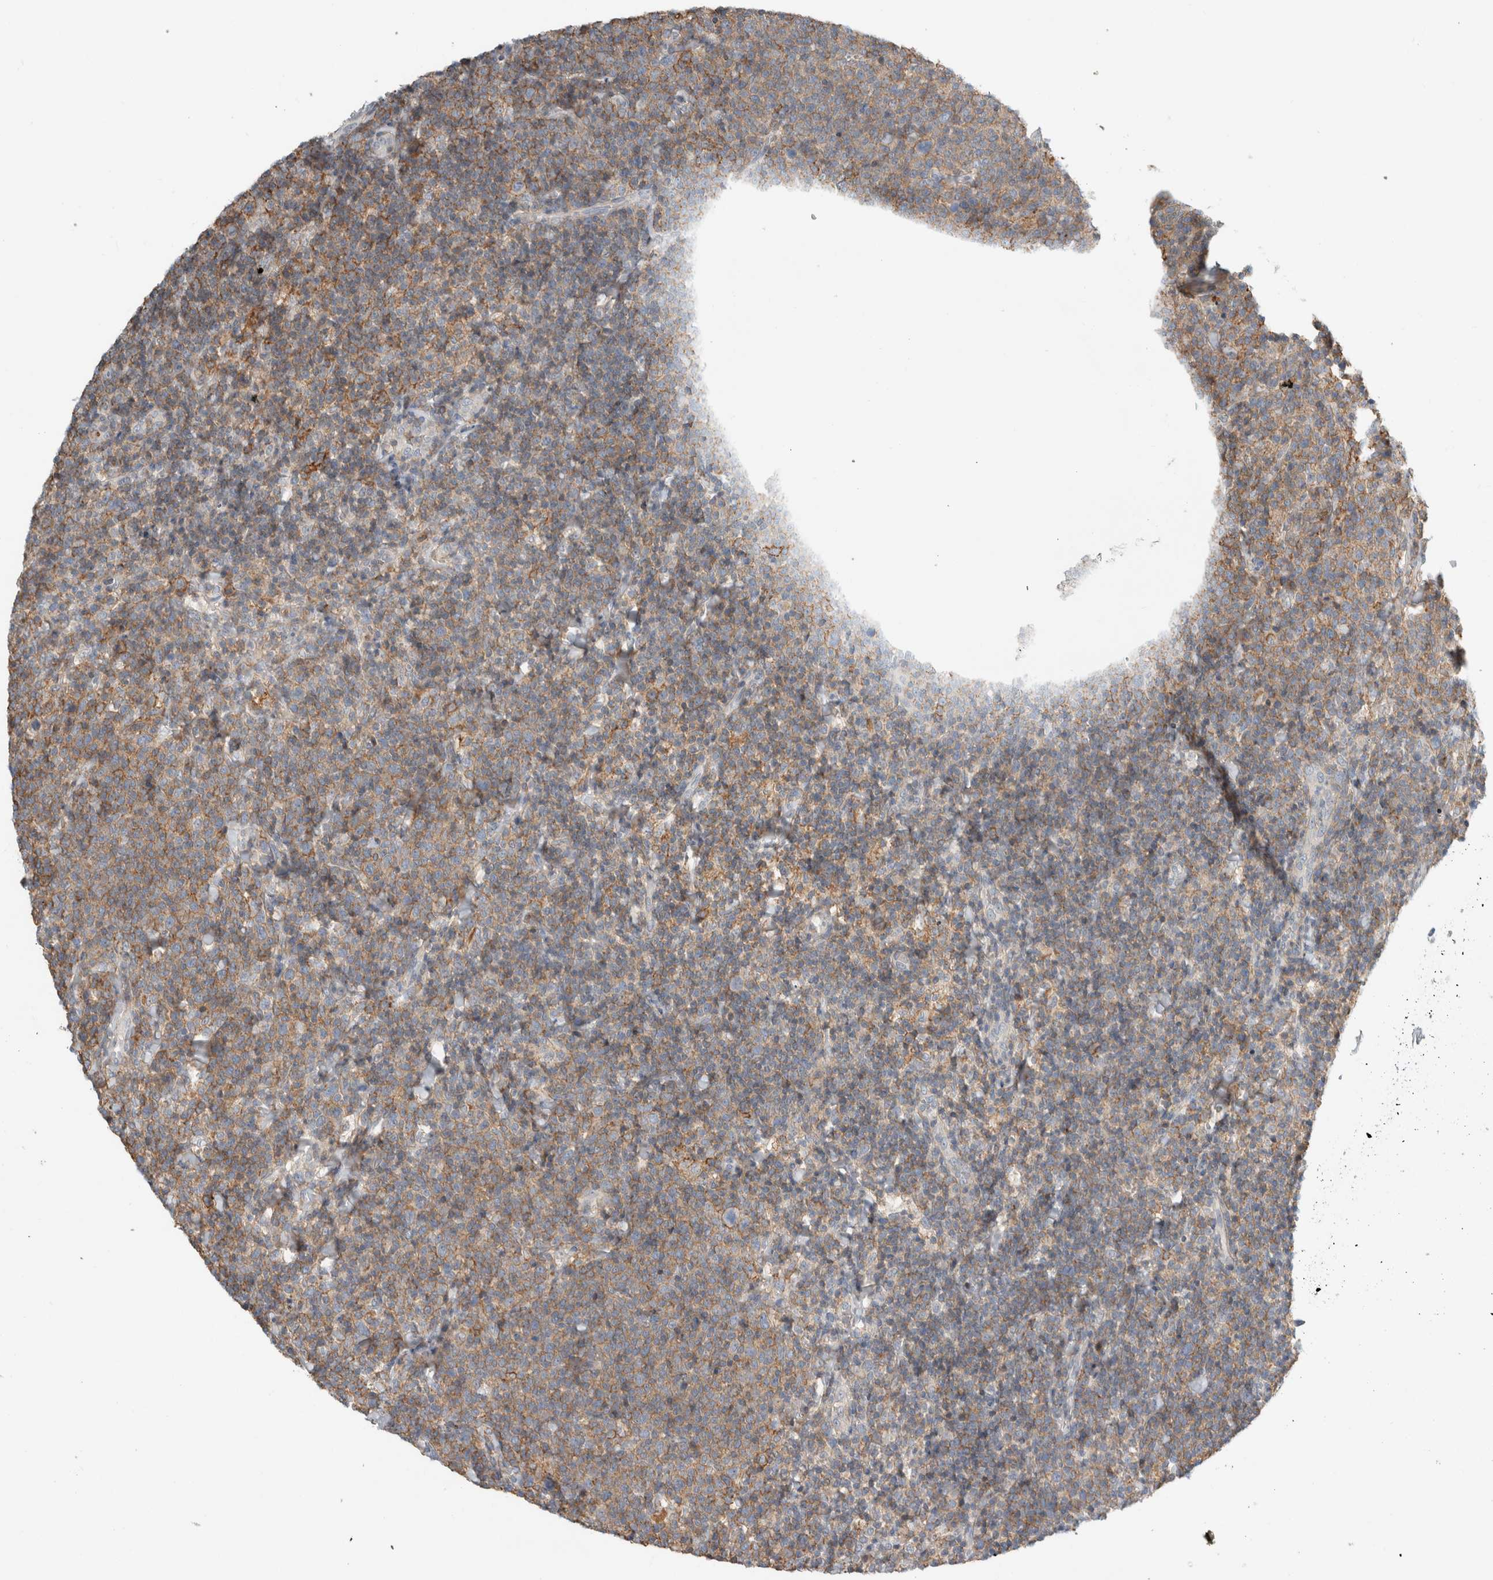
{"staining": {"intensity": "moderate", "quantity": "25%-75%", "location": "cytoplasmic/membranous"}, "tissue": "lymphoma", "cell_type": "Tumor cells", "image_type": "cancer", "snomed": [{"axis": "morphology", "description": "Malignant lymphoma, non-Hodgkin's type, High grade"}, {"axis": "topography", "description": "Lymph node"}], "caption": "Immunohistochemical staining of human lymphoma demonstrates medium levels of moderate cytoplasmic/membranous protein expression in about 25%-75% of tumor cells.", "gene": "ERCC6L2", "patient": {"sex": "male", "age": 61}}